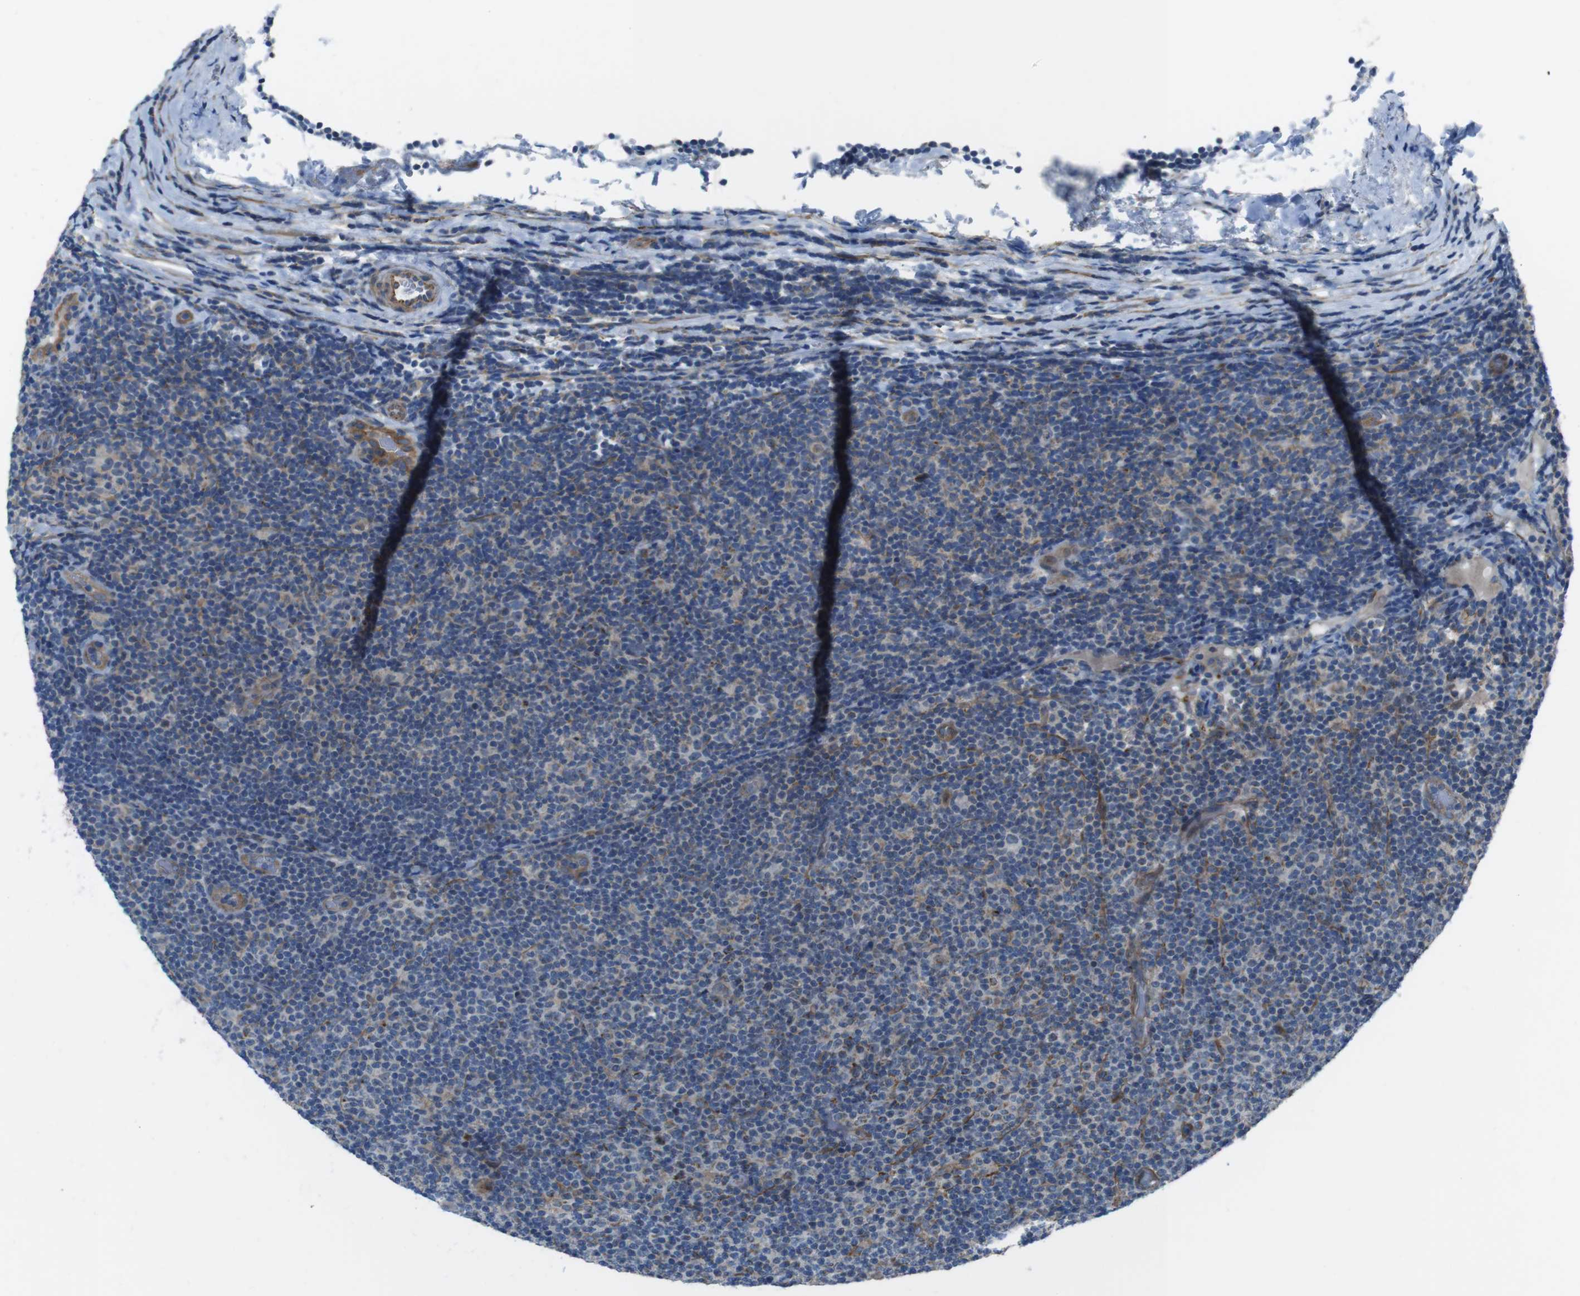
{"staining": {"intensity": "weak", "quantity": "25%-75%", "location": "cytoplasmic/membranous"}, "tissue": "lymphoma", "cell_type": "Tumor cells", "image_type": "cancer", "snomed": [{"axis": "morphology", "description": "Malignant lymphoma, non-Hodgkin's type, Low grade"}, {"axis": "topography", "description": "Lymph node"}], "caption": "An image showing weak cytoplasmic/membranous staining in approximately 25%-75% of tumor cells in lymphoma, as visualized by brown immunohistochemical staining.", "gene": "FAM174B", "patient": {"sex": "male", "age": 83}}